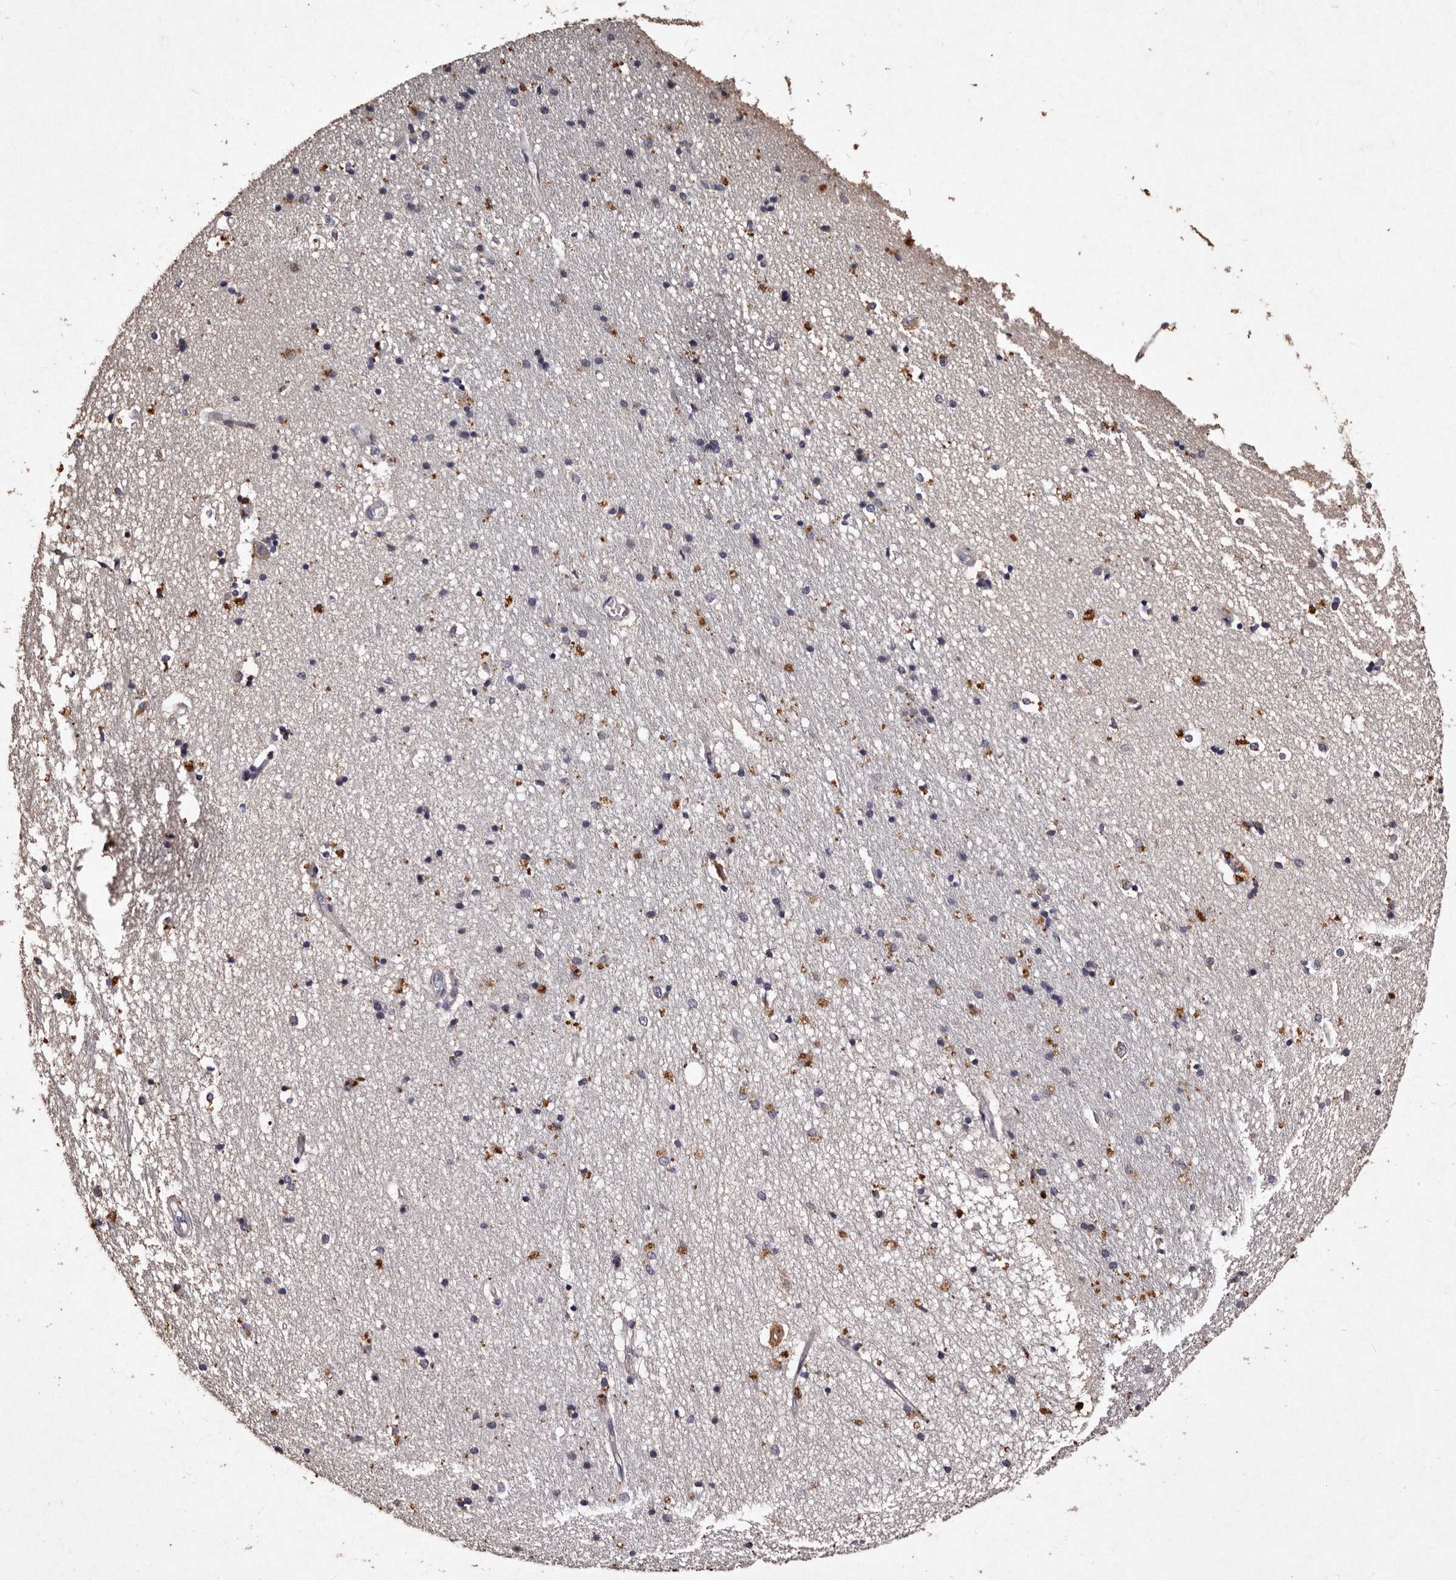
{"staining": {"intensity": "moderate", "quantity": "<25%", "location": "cytoplasmic/membranous"}, "tissue": "hippocampus", "cell_type": "Glial cells", "image_type": "normal", "snomed": [{"axis": "morphology", "description": "Normal tissue, NOS"}, {"axis": "topography", "description": "Hippocampus"}], "caption": "Hippocampus stained with DAB (3,3'-diaminobenzidine) immunohistochemistry shows low levels of moderate cytoplasmic/membranous expression in approximately <25% of glial cells. The staining is performed using DAB brown chromogen to label protein expression. The nuclei are counter-stained blue using hematoxylin.", "gene": "TFB1M", "patient": {"sex": "male", "age": 45}}